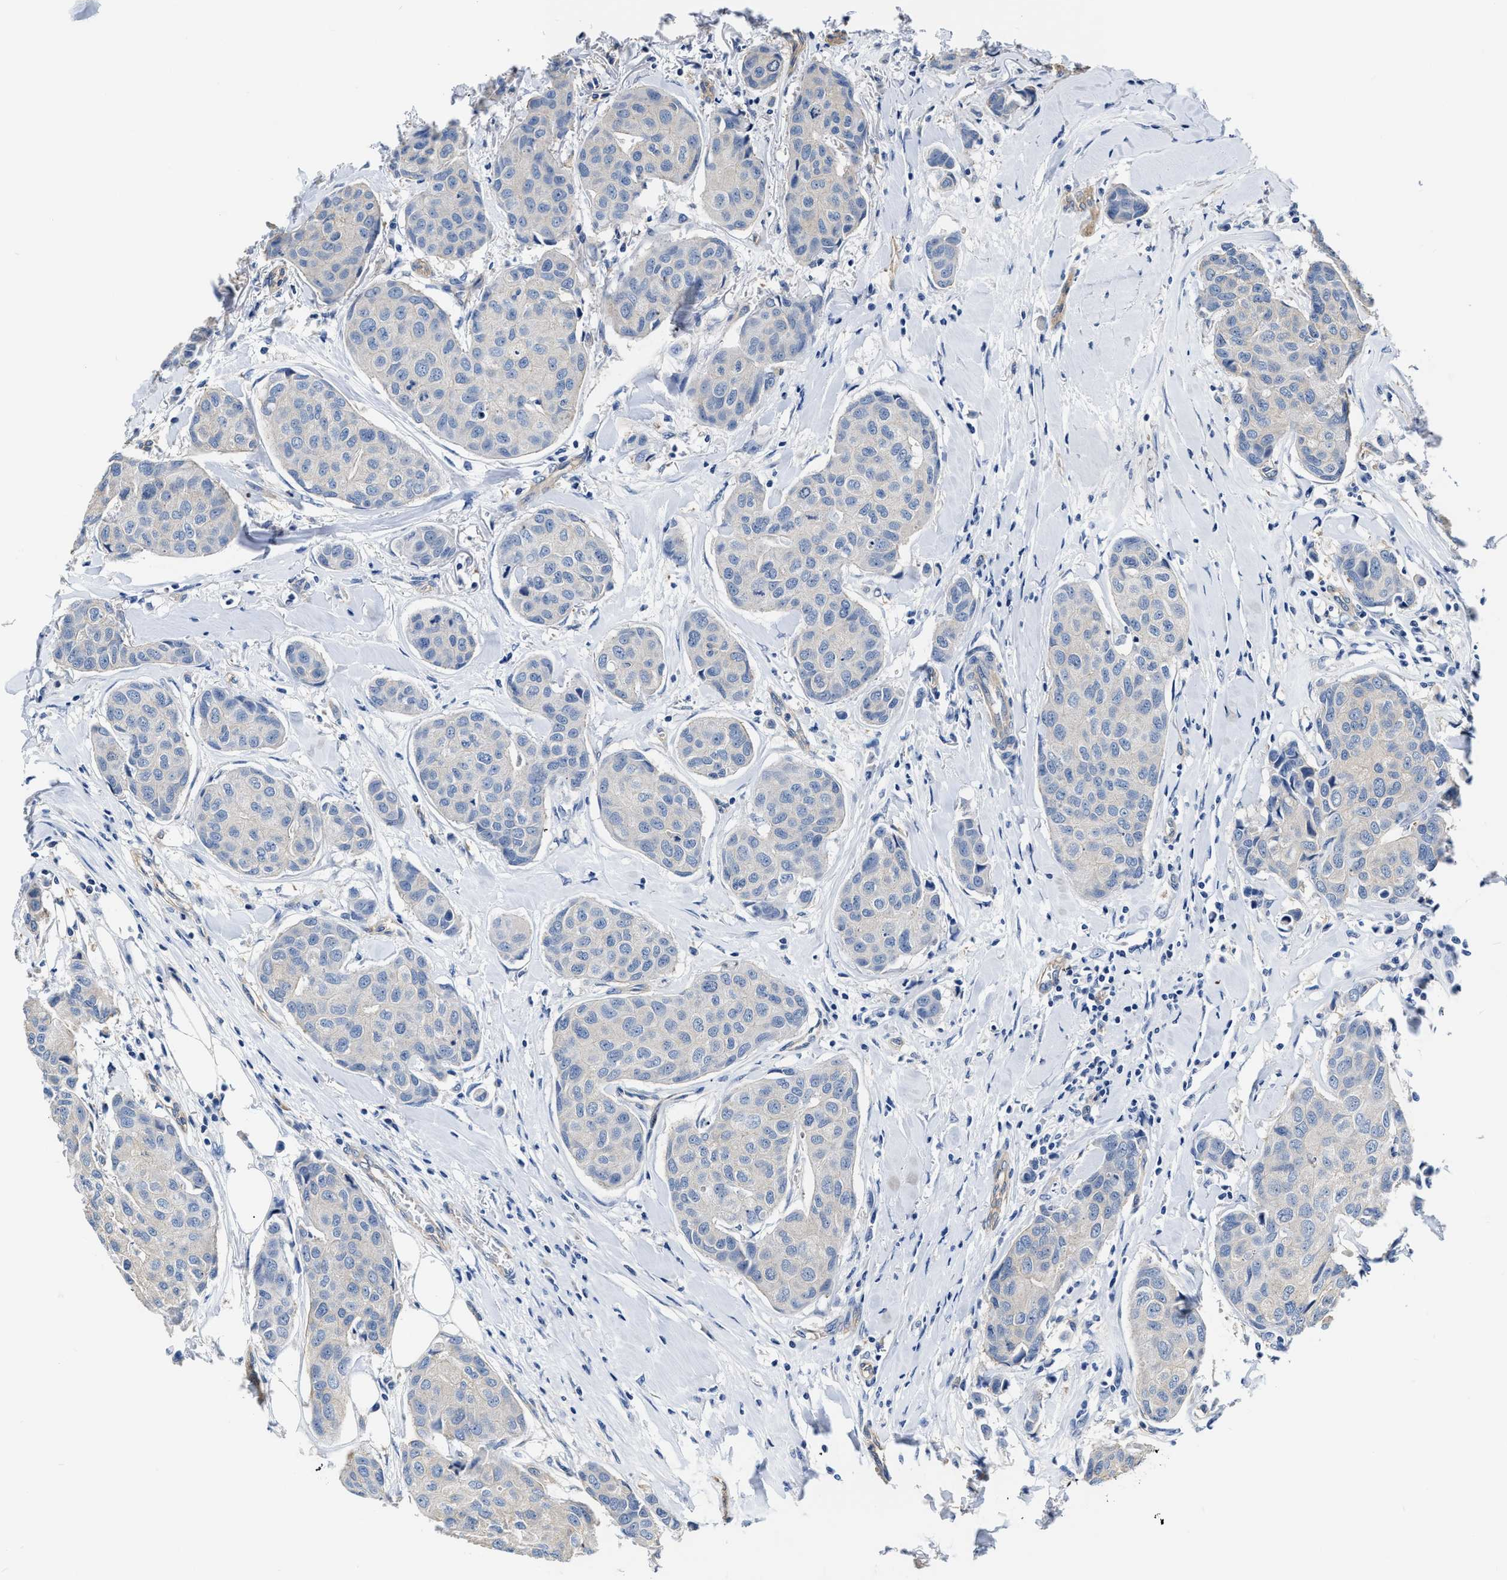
{"staining": {"intensity": "negative", "quantity": "none", "location": "none"}, "tissue": "breast cancer", "cell_type": "Tumor cells", "image_type": "cancer", "snomed": [{"axis": "morphology", "description": "Duct carcinoma"}, {"axis": "topography", "description": "Breast"}], "caption": "Immunohistochemical staining of breast intraductal carcinoma shows no significant positivity in tumor cells.", "gene": "C22orf42", "patient": {"sex": "female", "age": 80}}